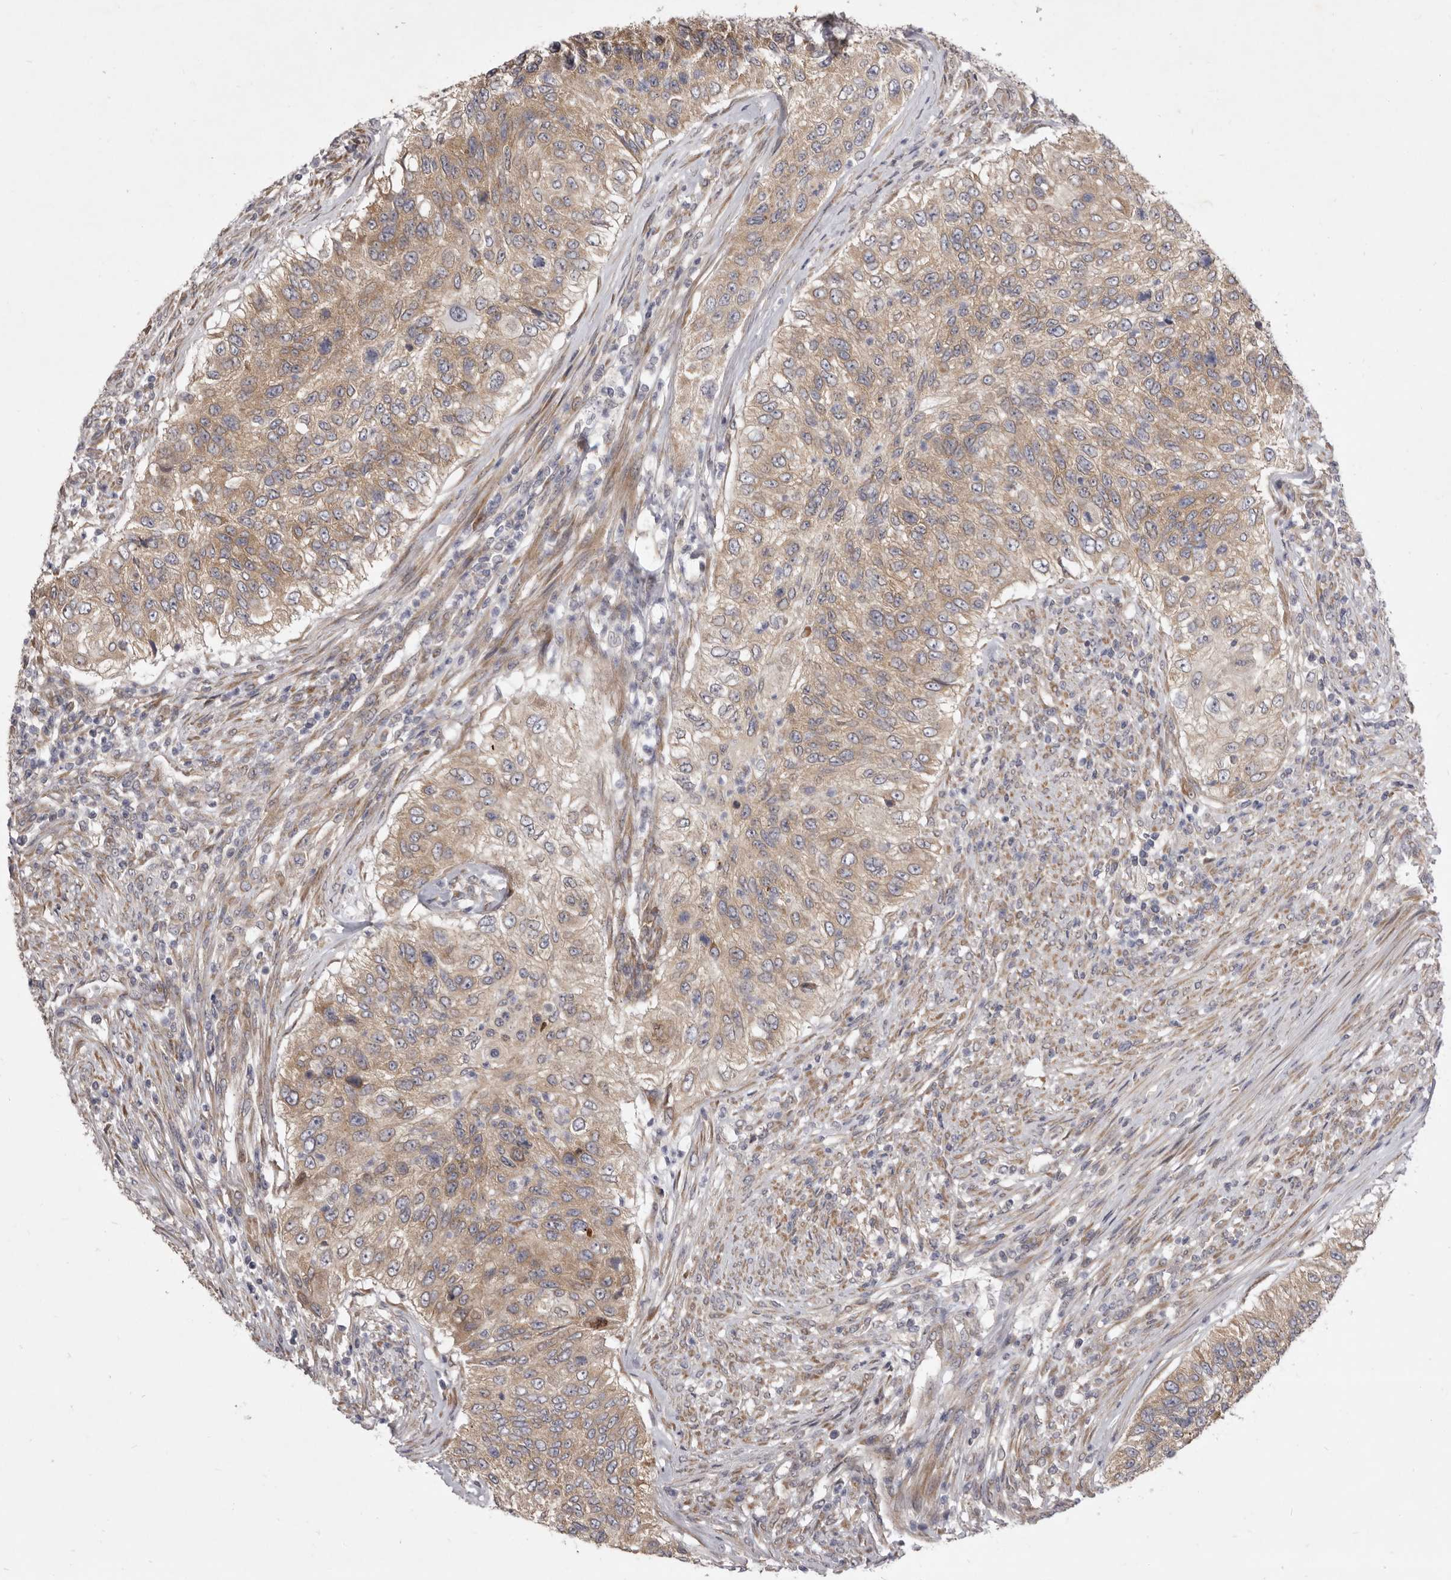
{"staining": {"intensity": "moderate", "quantity": ">75%", "location": "cytoplasmic/membranous"}, "tissue": "urothelial cancer", "cell_type": "Tumor cells", "image_type": "cancer", "snomed": [{"axis": "morphology", "description": "Urothelial carcinoma, High grade"}, {"axis": "topography", "description": "Urinary bladder"}], "caption": "The immunohistochemical stain highlights moderate cytoplasmic/membranous positivity in tumor cells of urothelial carcinoma (high-grade) tissue.", "gene": "TBC1D8B", "patient": {"sex": "female", "age": 60}}